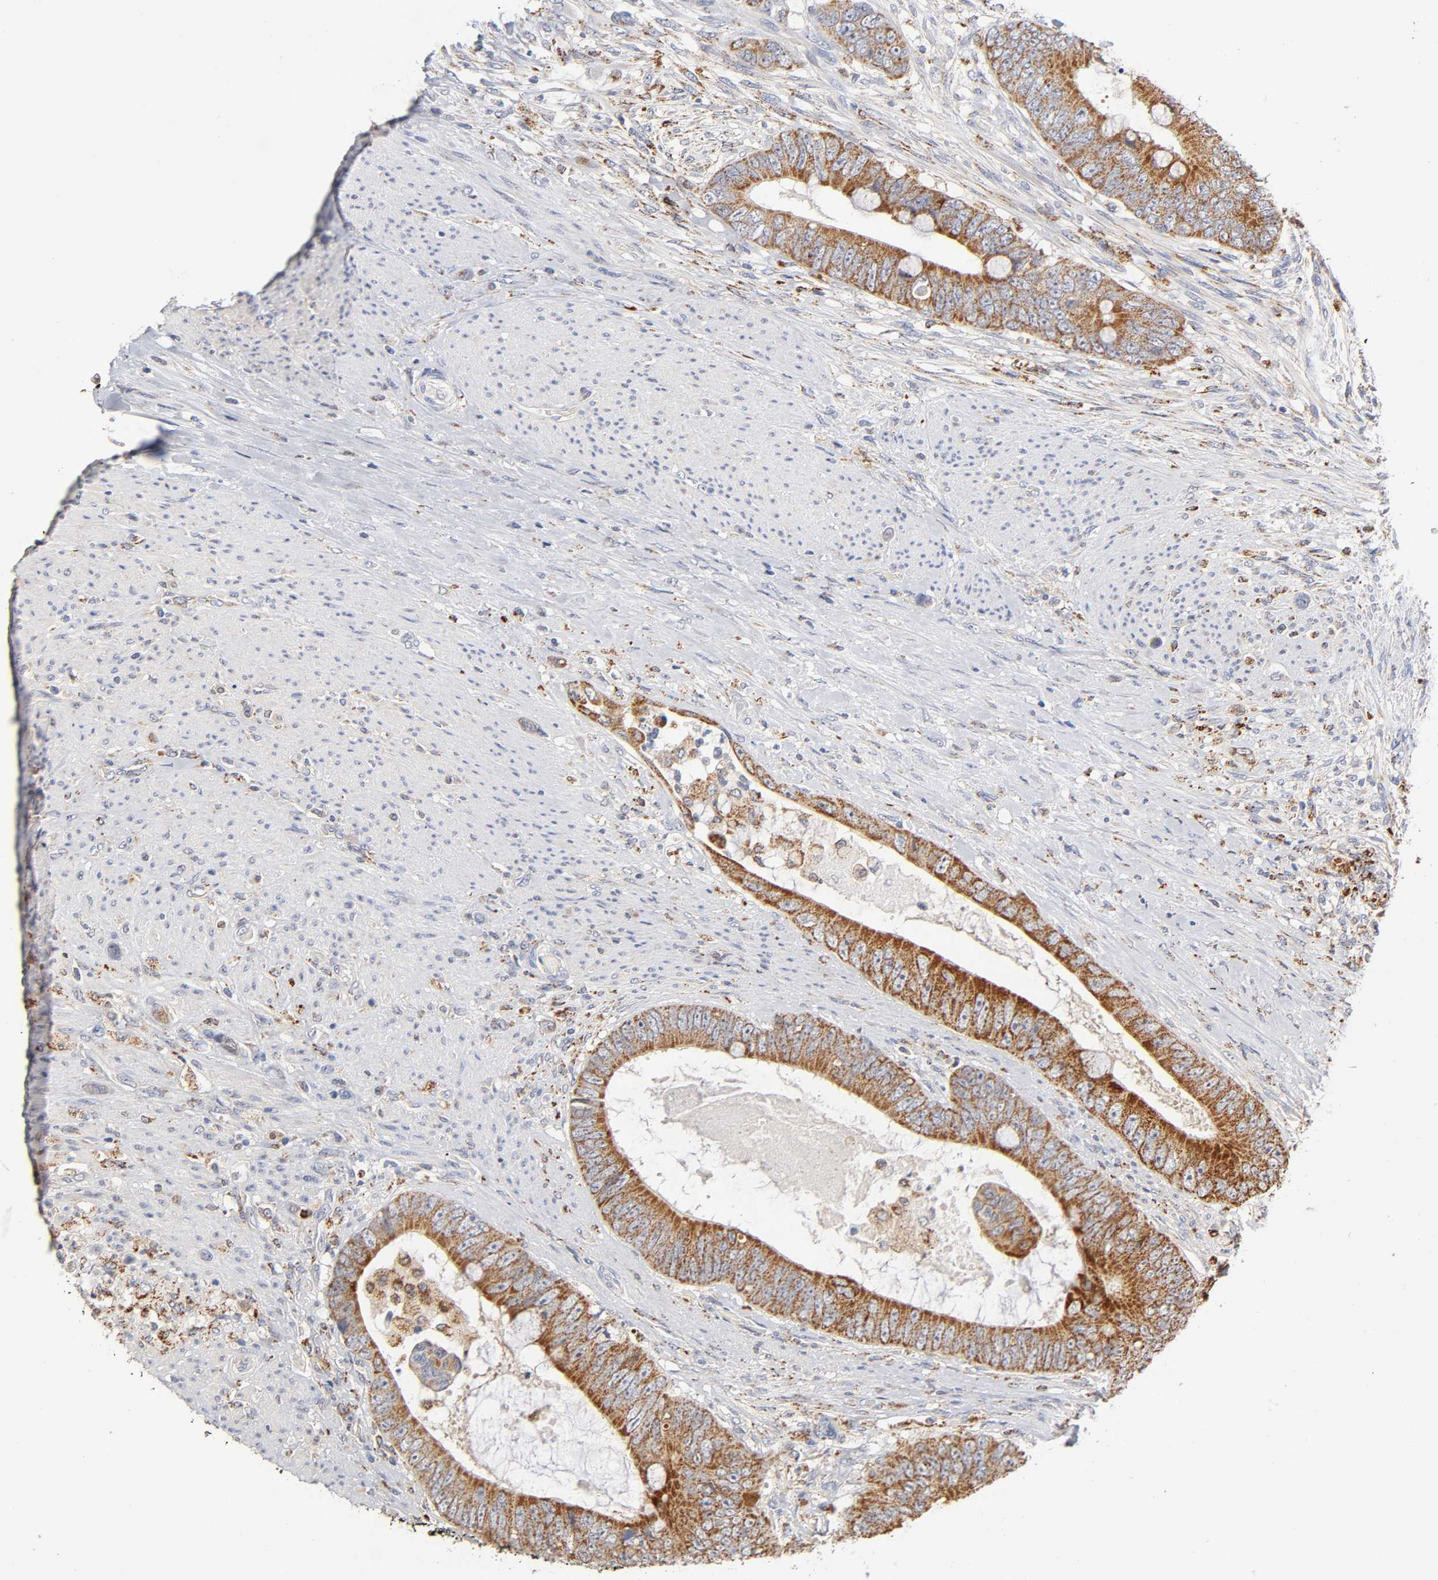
{"staining": {"intensity": "strong", "quantity": ">75%", "location": "cytoplasmic/membranous"}, "tissue": "colorectal cancer", "cell_type": "Tumor cells", "image_type": "cancer", "snomed": [{"axis": "morphology", "description": "Adenocarcinoma, NOS"}, {"axis": "topography", "description": "Rectum"}], "caption": "This is an image of IHC staining of colorectal cancer, which shows strong staining in the cytoplasmic/membranous of tumor cells.", "gene": "ISG15", "patient": {"sex": "female", "age": 77}}